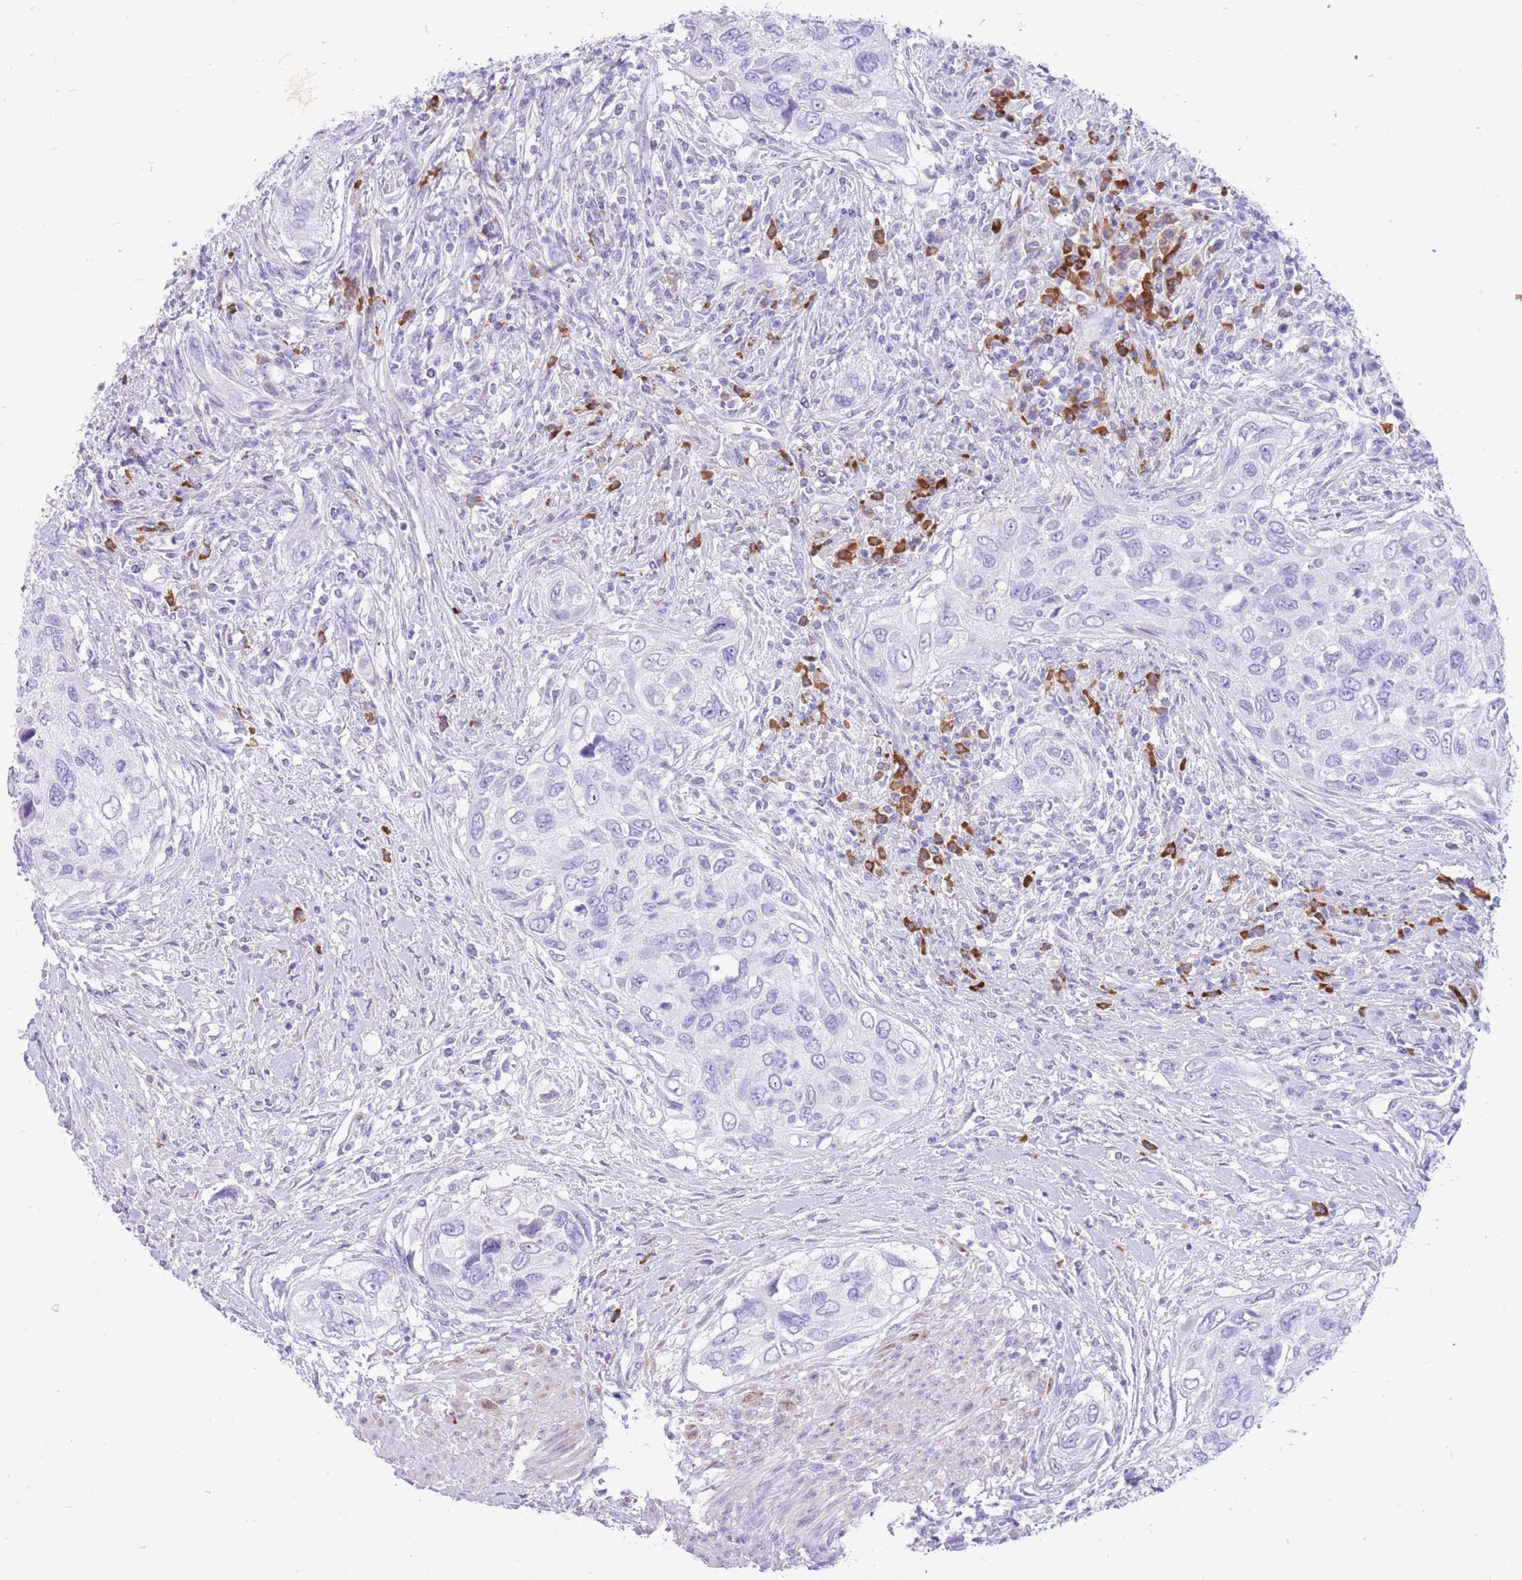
{"staining": {"intensity": "negative", "quantity": "none", "location": "none"}, "tissue": "urothelial cancer", "cell_type": "Tumor cells", "image_type": "cancer", "snomed": [{"axis": "morphology", "description": "Urothelial carcinoma, High grade"}, {"axis": "topography", "description": "Urinary bladder"}], "caption": "Urothelial carcinoma (high-grade) was stained to show a protein in brown. There is no significant positivity in tumor cells.", "gene": "ZFP37", "patient": {"sex": "female", "age": 60}}